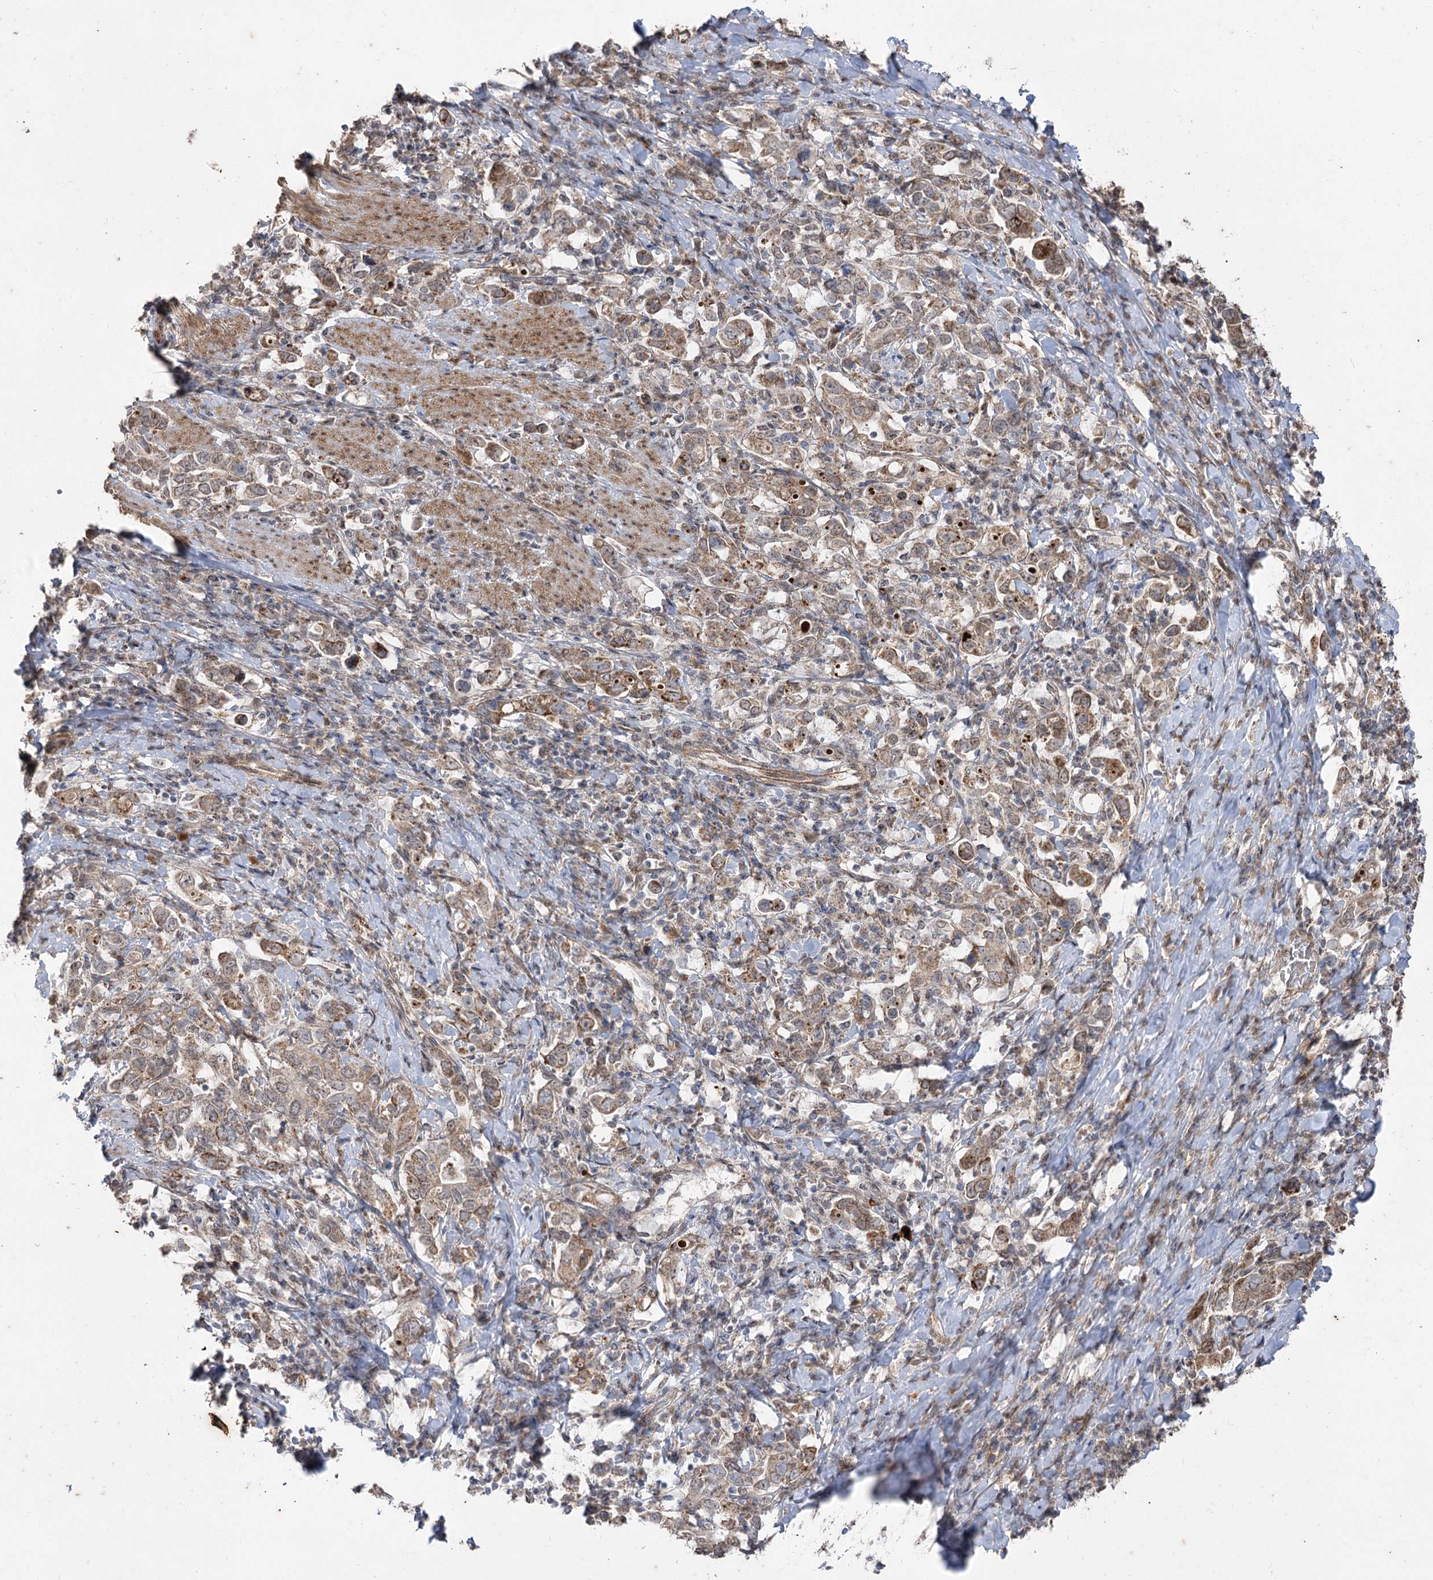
{"staining": {"intensity": "moderate", "quantity": ">75%", "location": "cytoplasmic/membranous"}, "tissue": "stomach cancer", "cell_type": "Tumor cells", "image_type": "cancer", "snomed": [{"axis": "morphology", "description": "Adenocarcinoma, NOS"}, {"axis": "topography", "description": "Stomach, upper"}], "caption": "Moderate cytoplasmic/membranous staining for a protein is present in about >75% of tumor cells of stomach cancer using immunohistochemistry.", "gene": "ZSCAN23", "patient": {"sex": "male", "age": 62}}